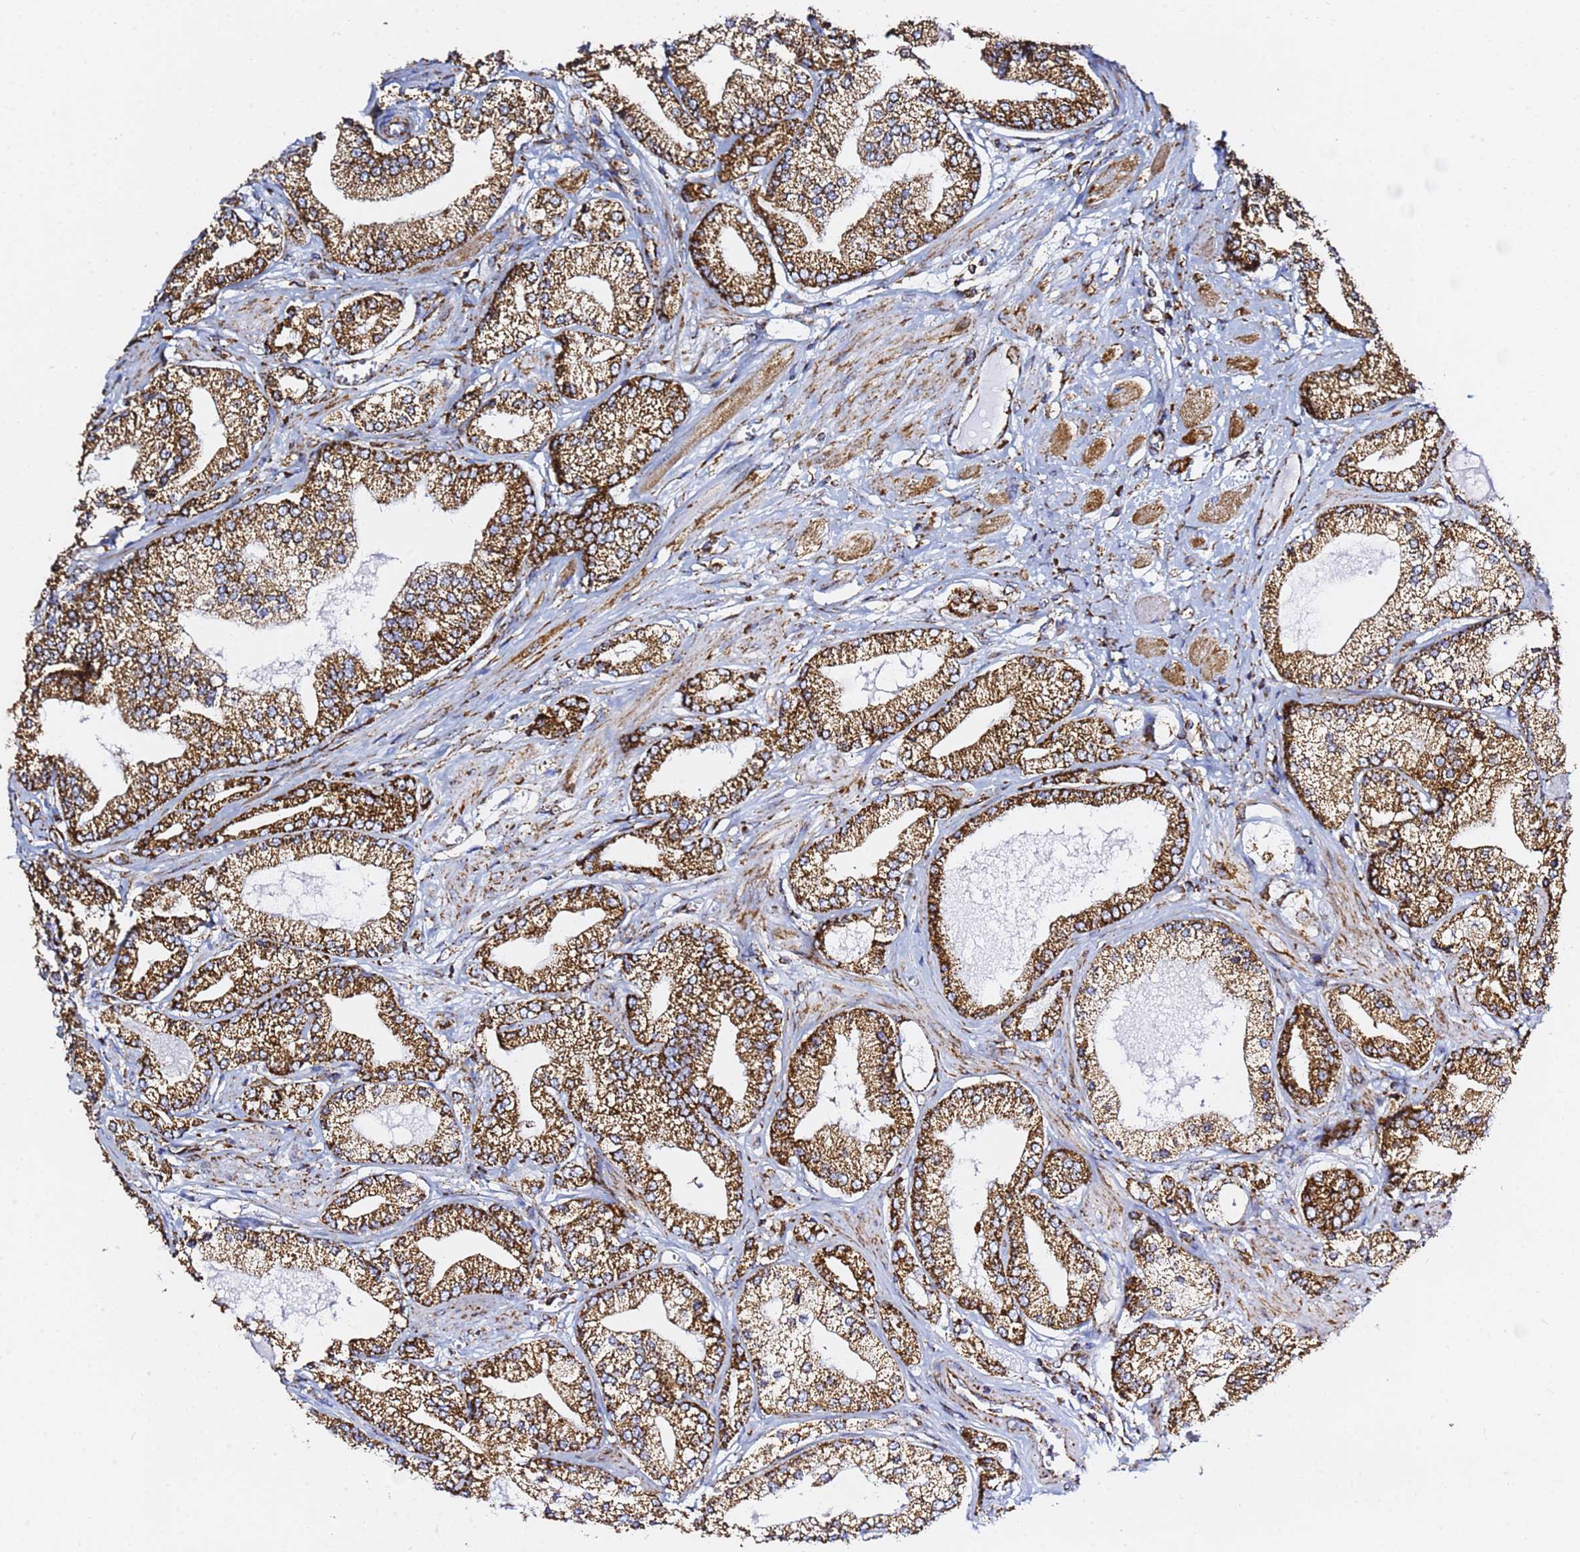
{"staining": {"intensity": "strong", "quantity": ">75%", "location": "cytoplasmic/membranous"}, "tissue": "prostate cancer", "cell_type": "Tumor cells", "image_type": "cancer", "snomed": [{"axis": "morphology", "description": "Adenocarcinoma, High grade"}, {"axis": "topography", "description": "Prostate"}], "caption": "An immunohistochemistry histopathology image of neoplastic tissue is shown. Protein staining in brown highlights strong cytoplasmic/membranous positivity in prostate adenocarcinoma (high-grade) within tumor cells.", "gene": "PHB2", "patient": {"sex": "male", "age": 50}}